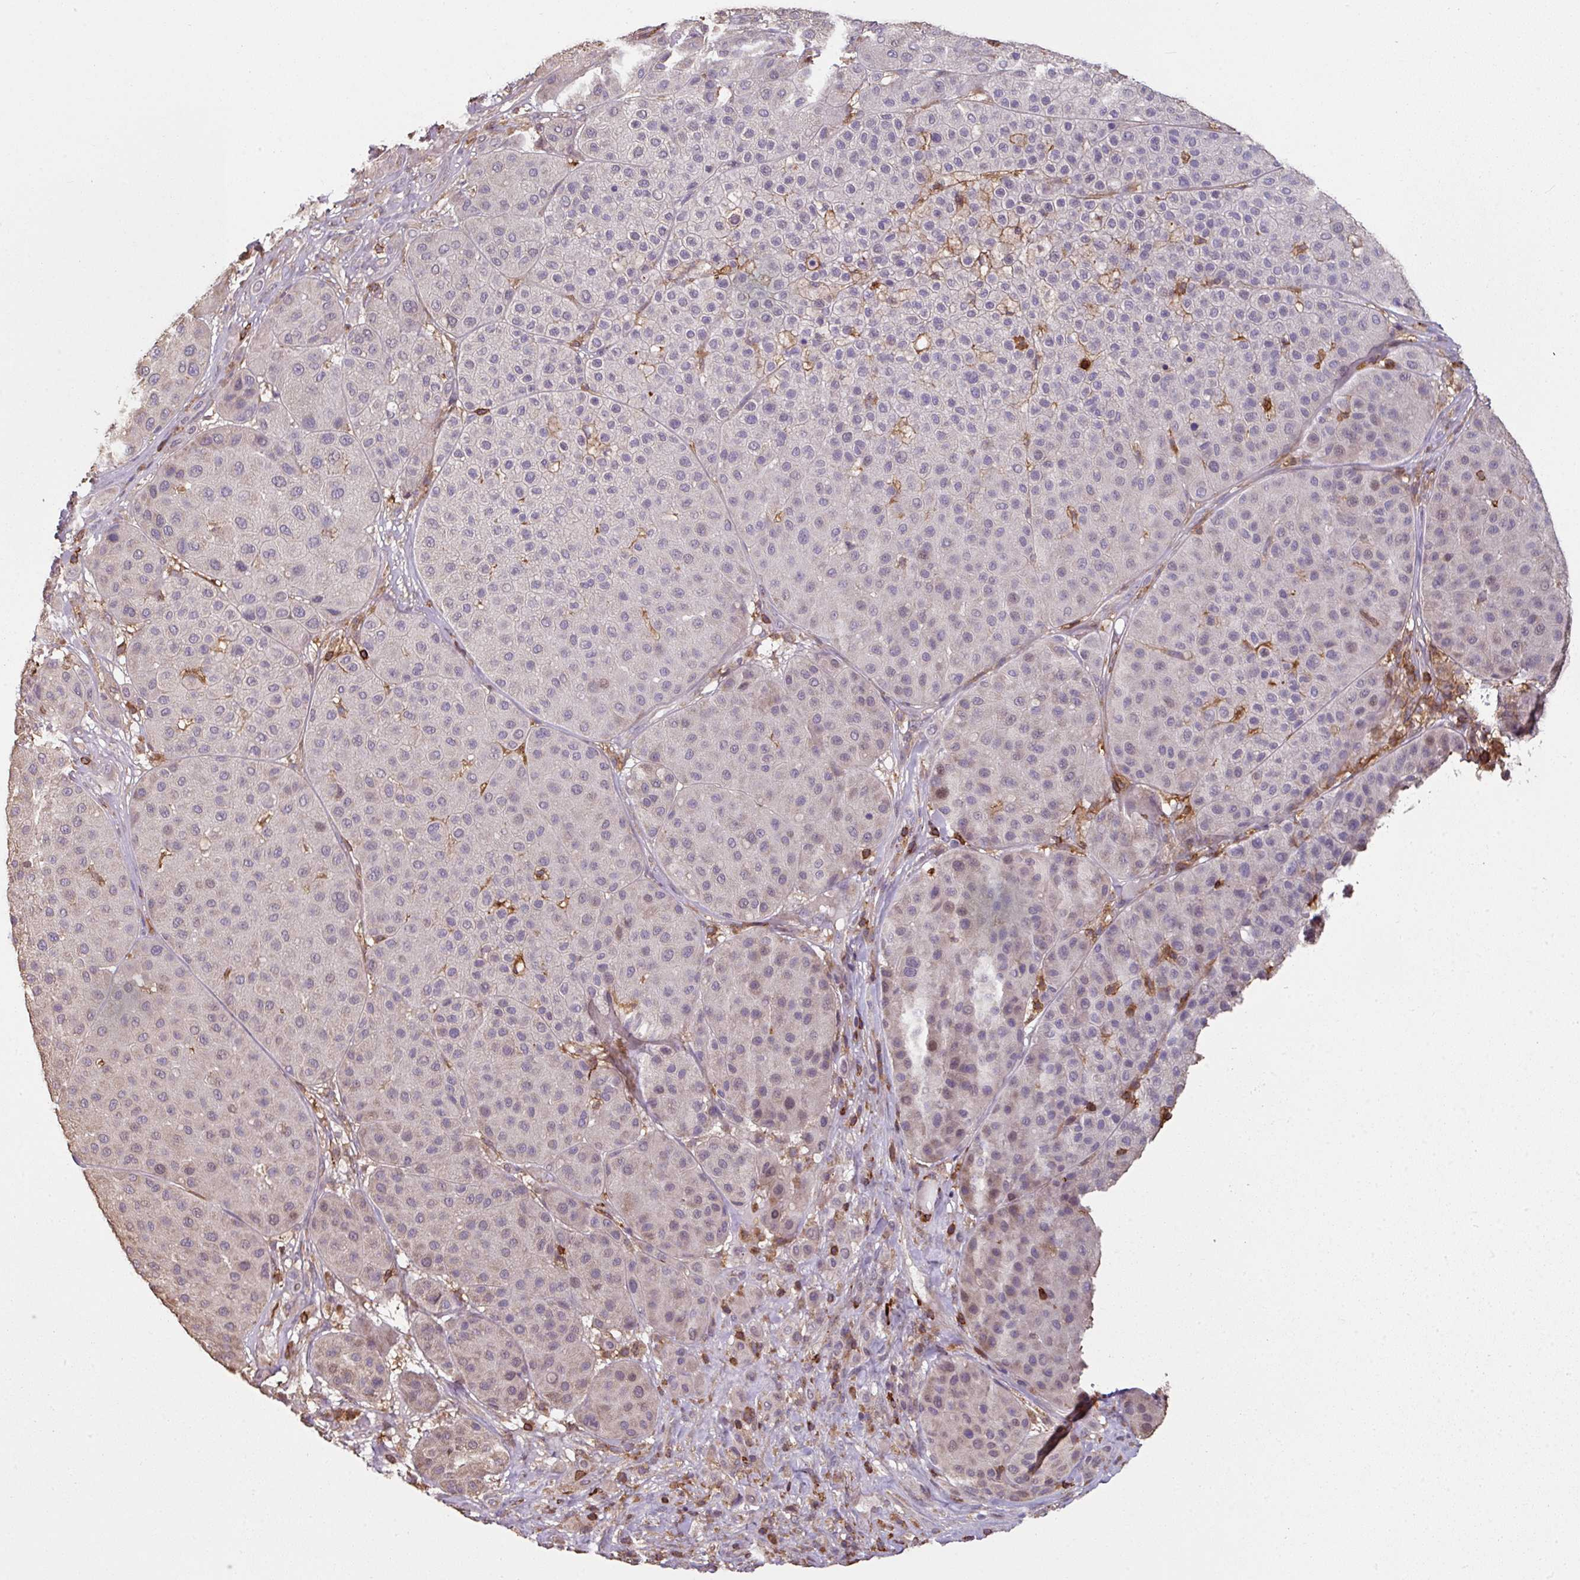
{"staining": {"intensity": "weak", "quantity": "<25%", "location": "cytoplasmic/membranous"}, "tissue": "melanoma", "cell_type": "Tumor cells", "image_type": "cancer", "snomed": [{"axis": "morphology", "description": "Malignant melanoma, Metastatic site"}, {"axis": "topography", "description": "Smooth muscle"}], "caption": "The immunohistochemistry (IHC) micrograph has no significant staining in tumor cells of melanoma tissue.", "gene": "OLFML2B", "patient": {"sex": "male", "age": 41}}